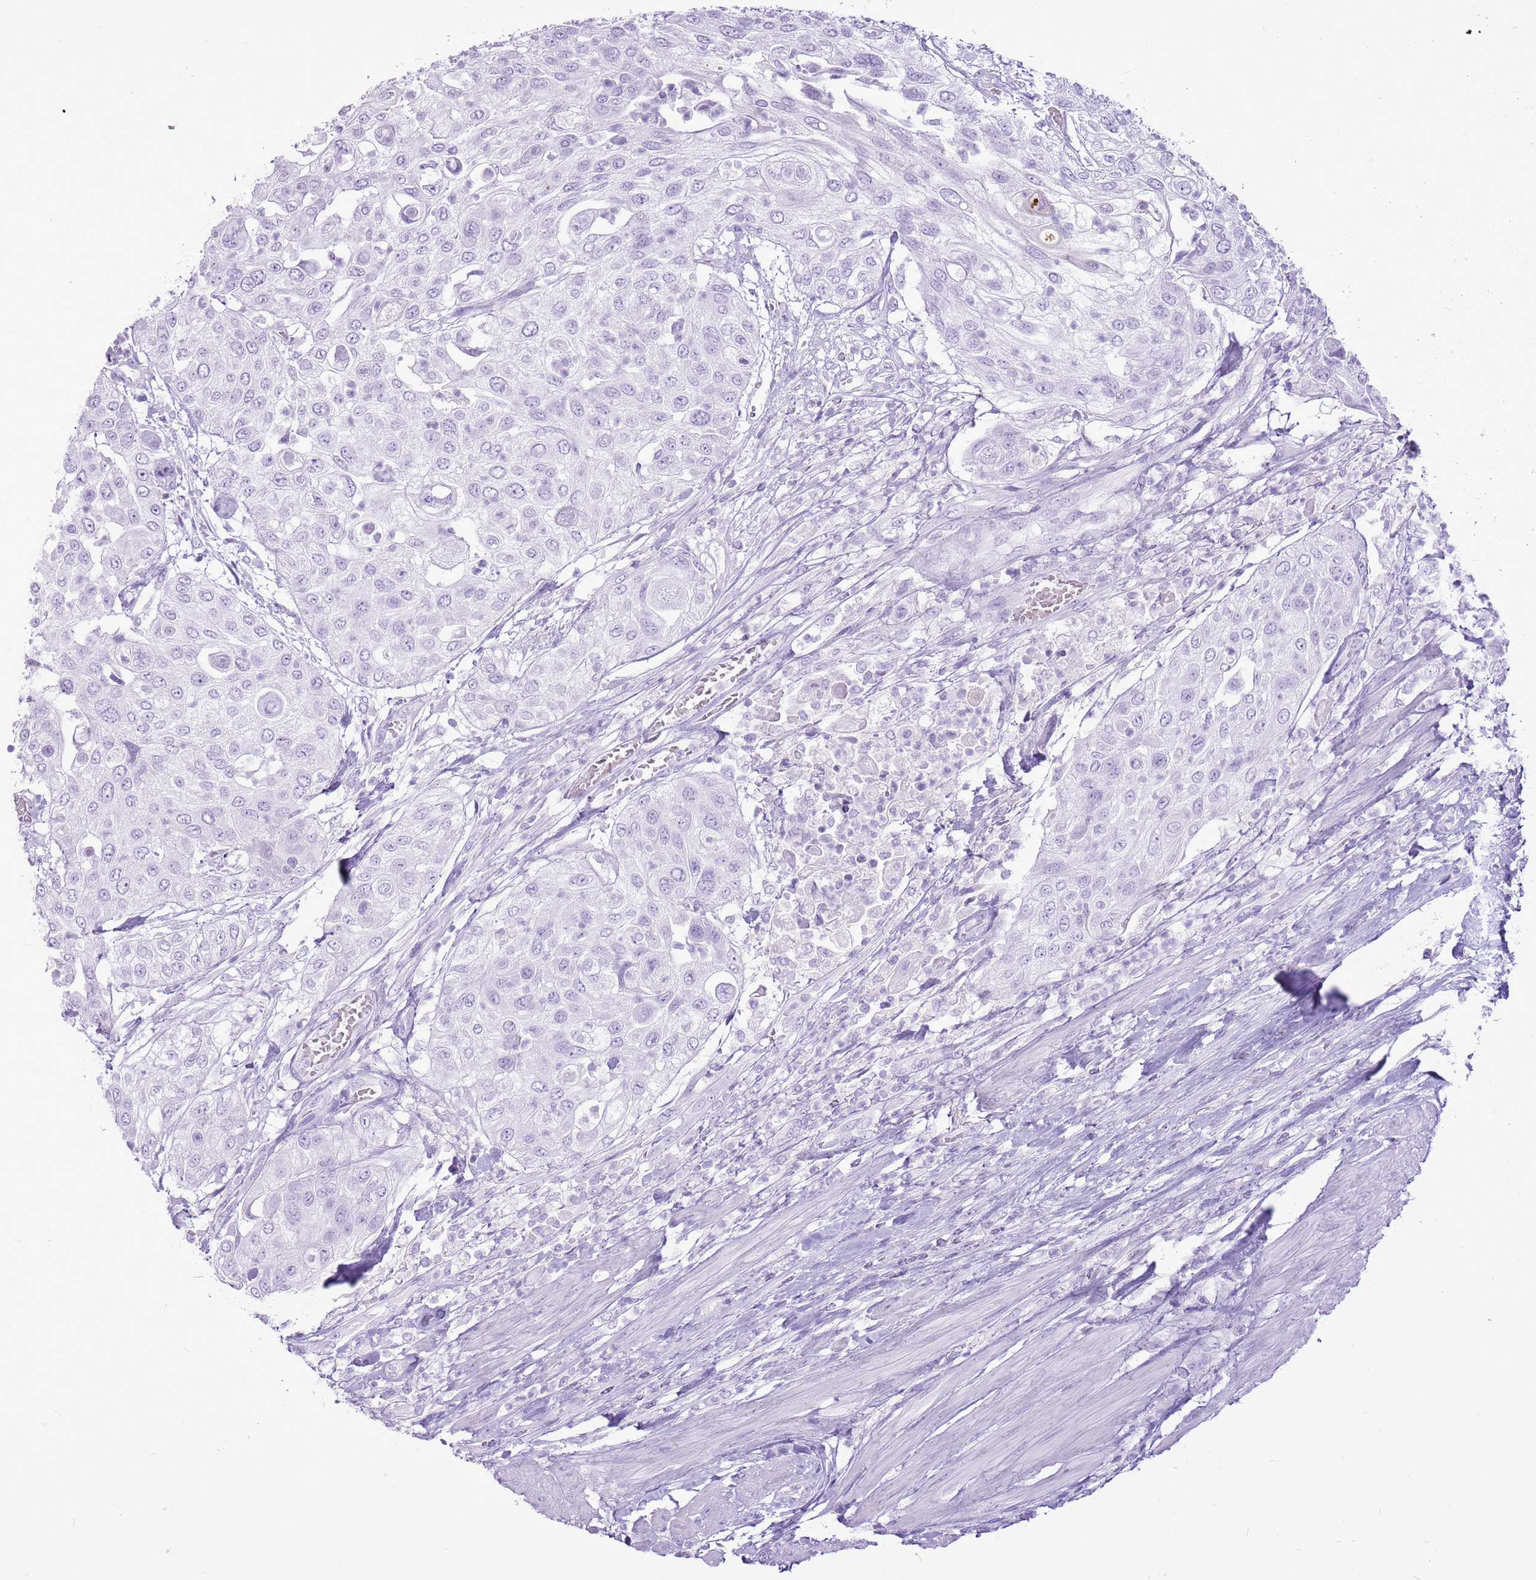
{"staining": {"intensity": "negative", "quantity": "none", "location": "none"}, "tissue": "urothelial cancer", "cell_type": "Tumor cells", "image_type": "cancer", "snomed": [{"axis": "morphology", "description": "Urothelial carcinoma, High grade"}, {"axis": "topography", "description": "Urinary bladder"}], "caption": "This is an IHC histopathology image of human urothelial carcinoma (high-grade). There is no staining in tumor cells.", "gene": "CNFN", "patient": {"sex": "female", "age": 79}}